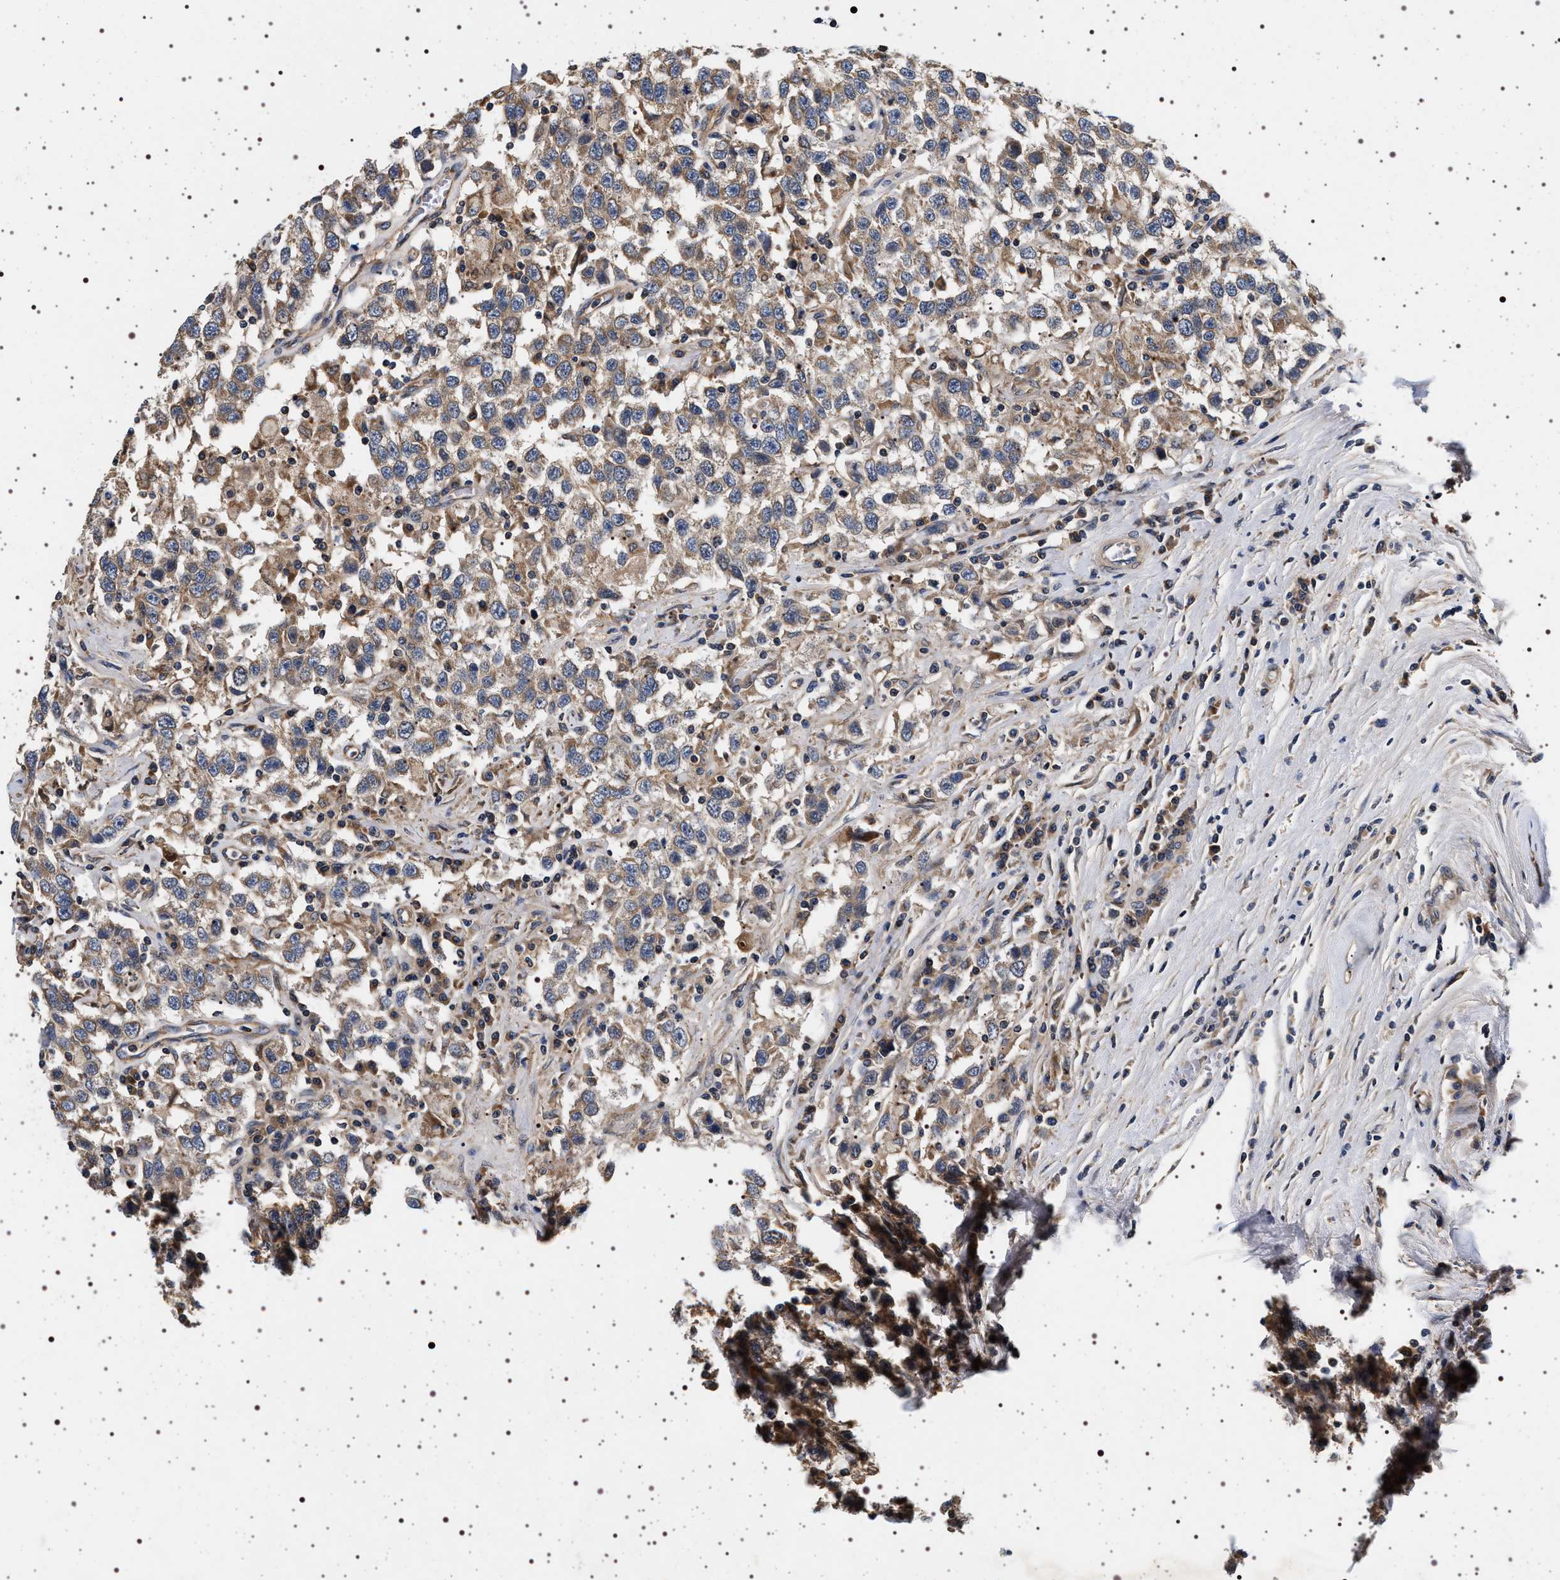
{"staining": {"intensity": "weak", "quantity": ">75%", "location": "cytoplasmic/membranous"}, "tissue": "testis cancer", "cell_type": "Tumor cells", "image_type": "cancer", "snomed": [{"axis": "morphology", "description": "Seminoma, NOS"}, {"axis": "topography", "description": "Testis"}], "caption": "High-magnification brightfield microscopy of testis seminoma stained with DAB (brown) and counterstained with hematoxylin (blue). tumor cells exhibit weak cytoplasmic/membranous expression is identified in about>75% of cells.", "gene": "DCBLD2", "patient": {"sex": "male", "age": 41}}